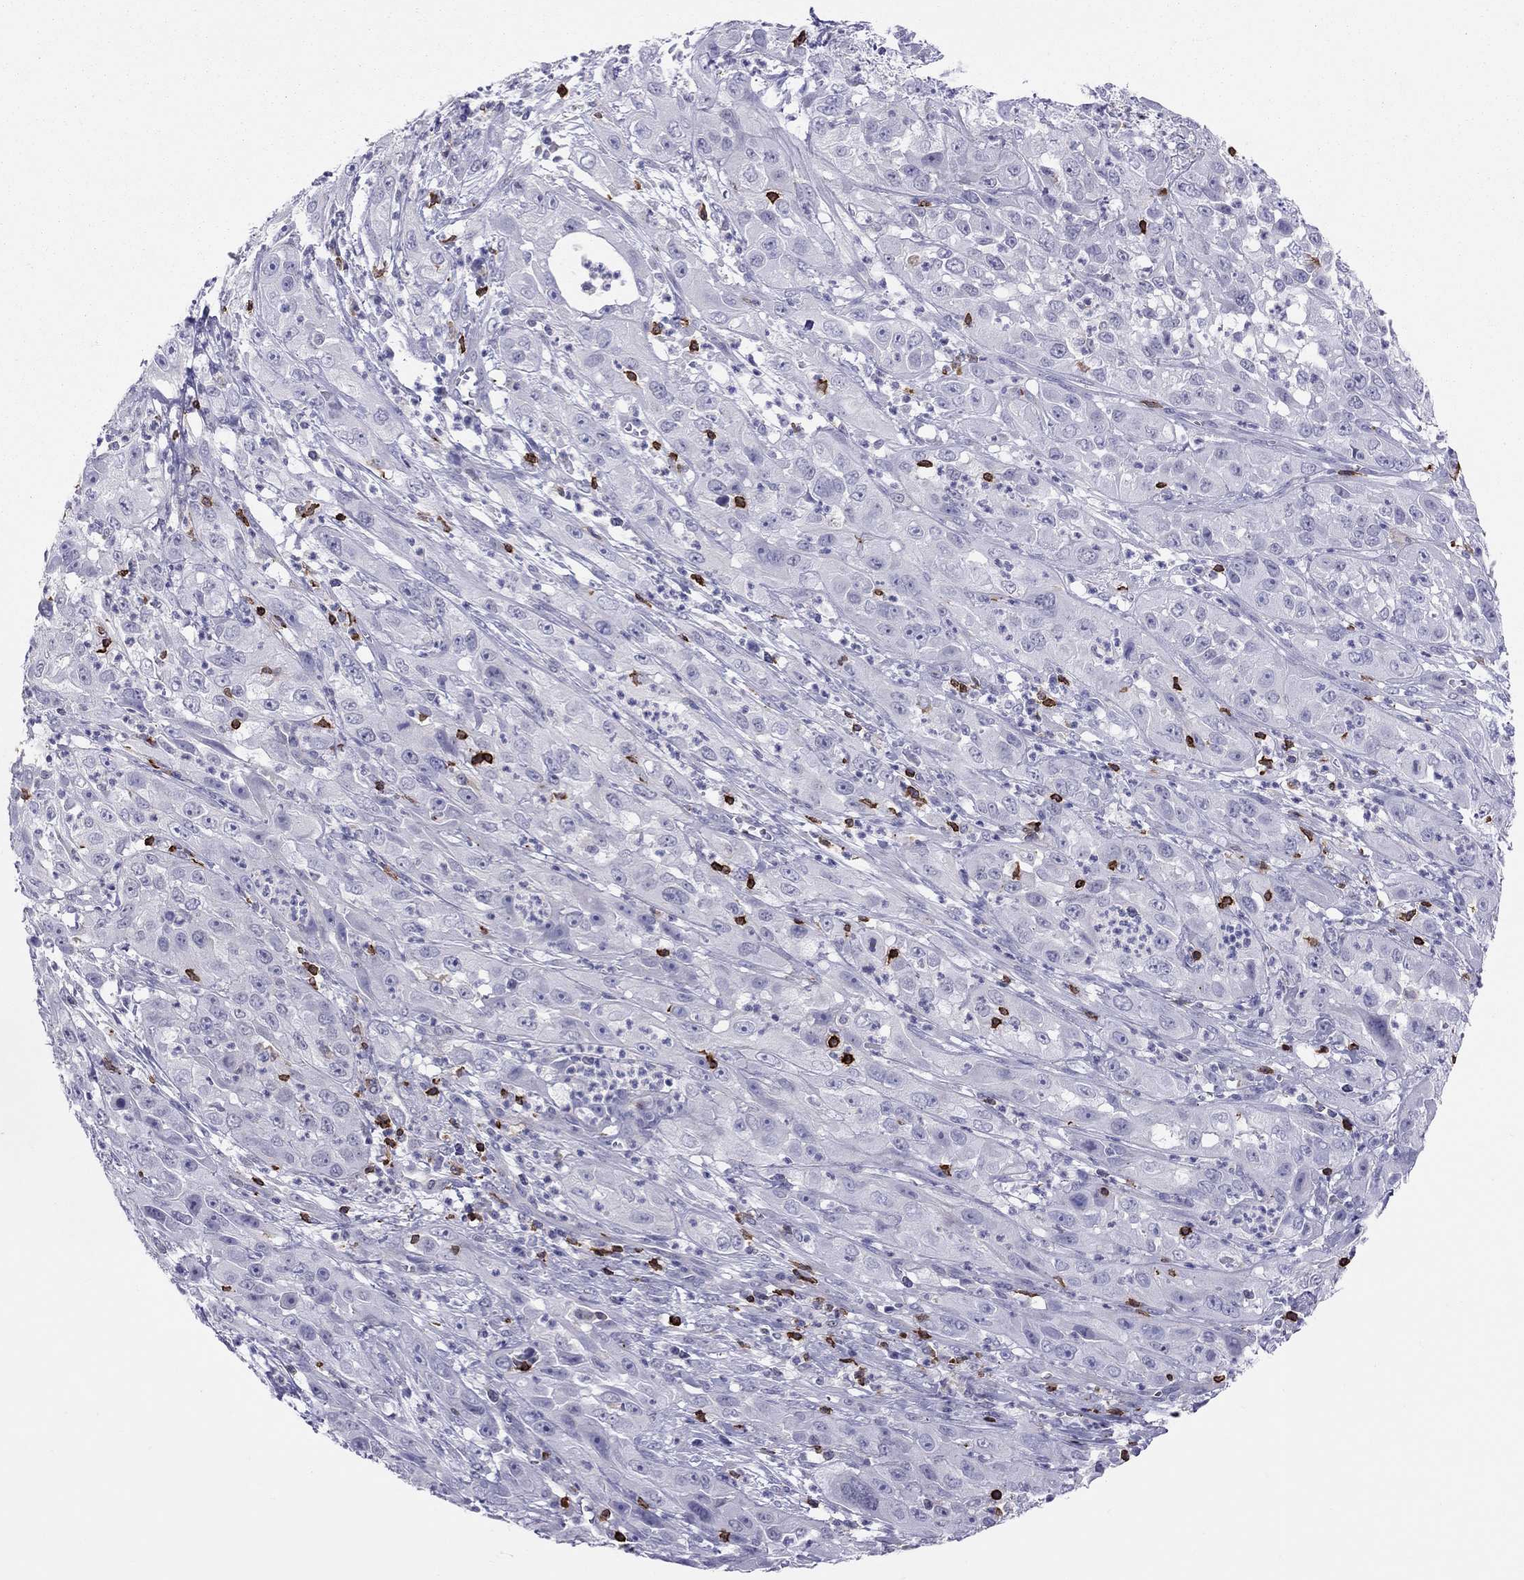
{"staining": {"intensity": "negative", "quantity": "none", "location": "none"}, "tissue": "cervical cancer", "cell_type": "Tumor cells", "image_type": "cancer", "snomed": [{"axis": "morphology", "description": "Squamous cell carcinoma, NOS"}, {"axis": "topography", "description": "Cervix"}], "caption": "The histopathology image demonstrates no significant positivity in tumor cells of cervical cancer.", "gene": "MND1", "patient": {"sex": "female", "age": 32}}